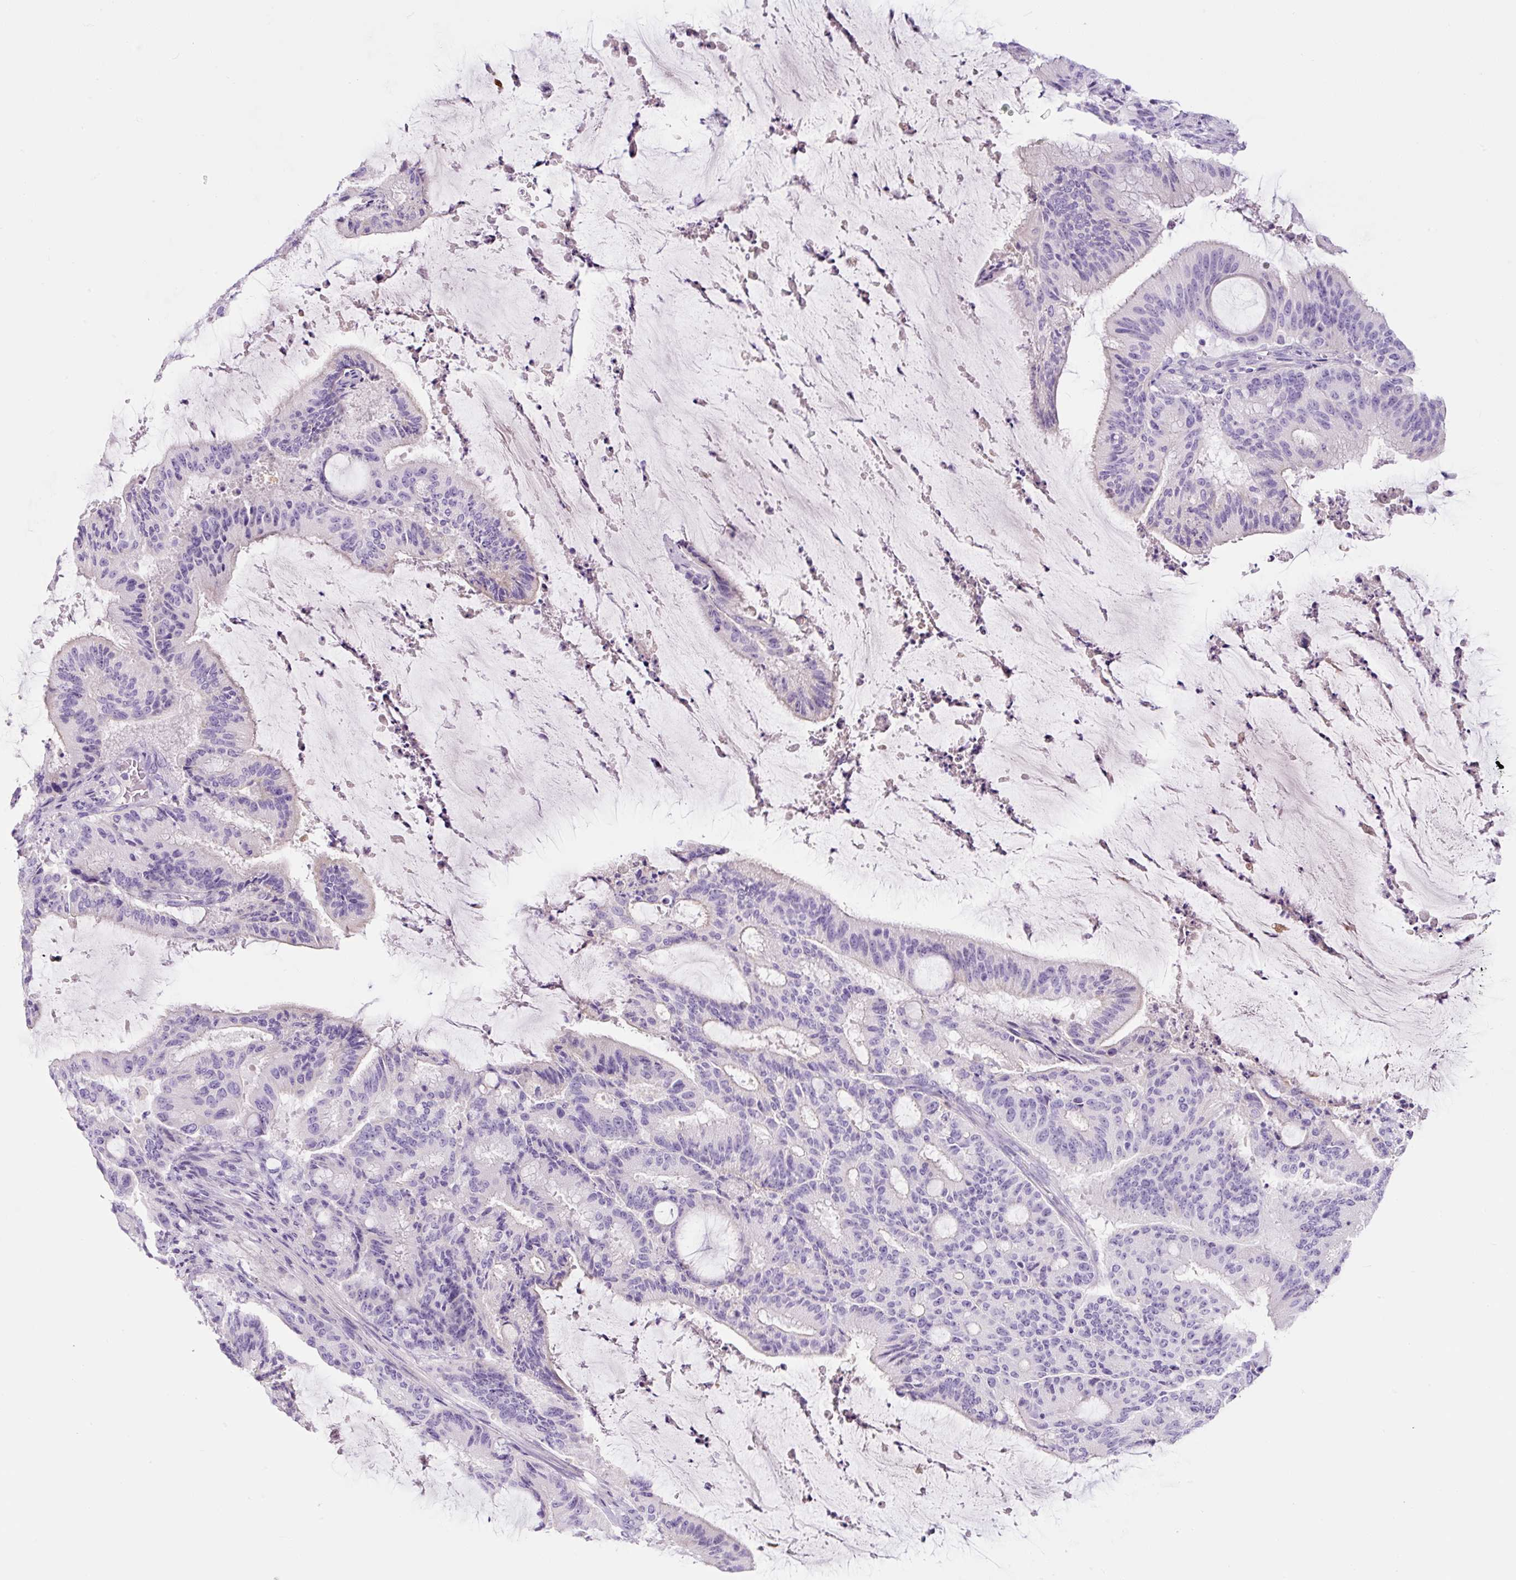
{"staining": {"intensity": "negative", "quantity": "none", "location": "none"}, "tissue": "liver cancer", "cell_type": "Tumor cells", "image_type": "cancer", "snomed": [{"axis": "morphology", "description": "Normal tissue, NOS"}, {"axis": "morphology", "description": "Cholangiocarcinoma"}, {"axis": "topography", "description": "Liver"}, {"axis": "topography", "description": "Peripheral nerve tissue"}], "caption": "Human cholangiocarcinoma (liver) stained for a protein using immunohistochemistry (IHC) reveals no expression in tumor cells.", "gene": "RNF212B", "patient": {"sex": "female", "age": 73}}